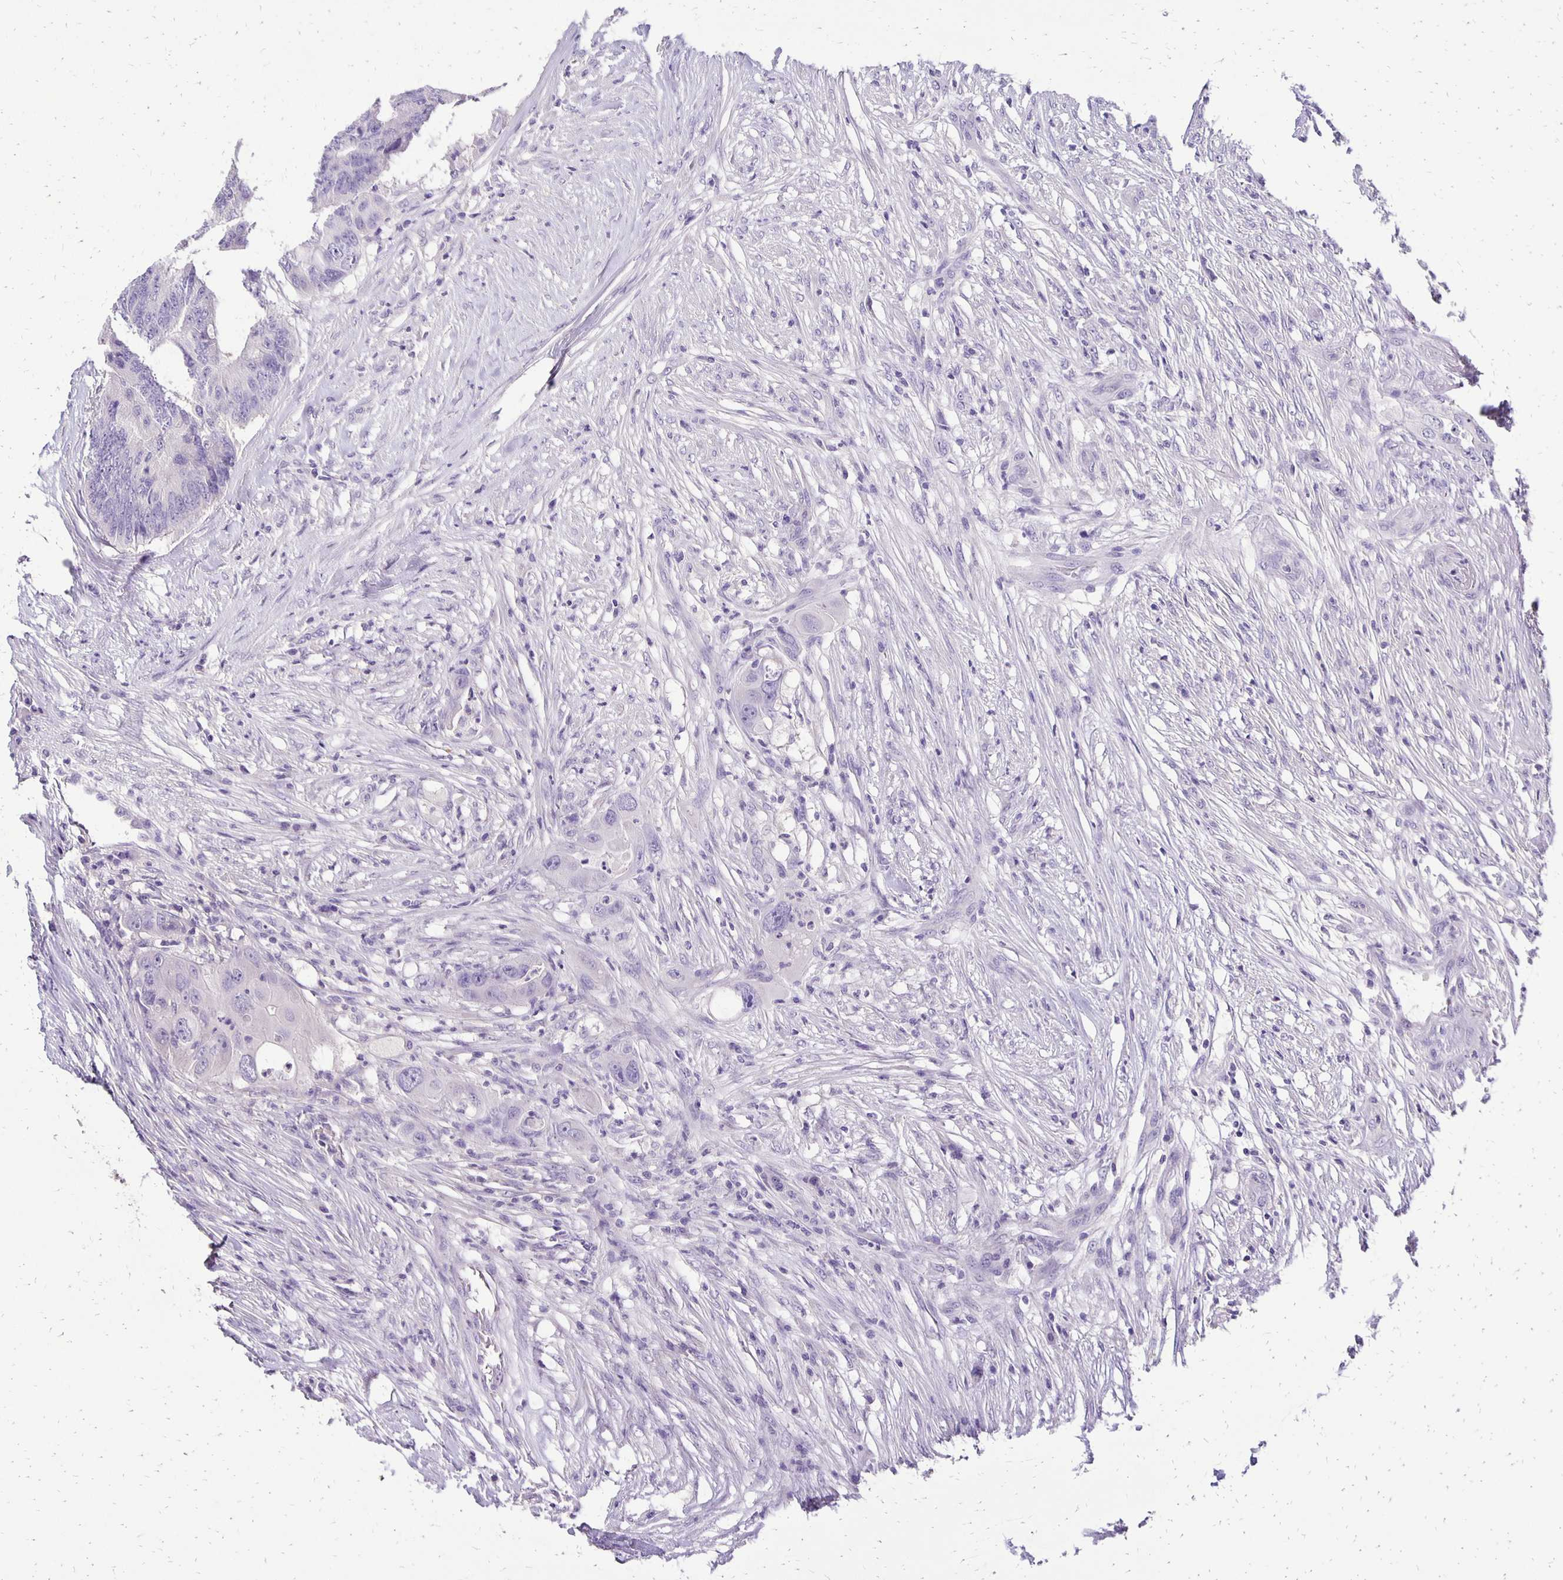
{"staining": {"intensity": "negative", "quantity": "none", "location": "none"}, "tissue": "colorectal cancer", "cell_type": "Tumor cells", "image_type": "cancer", "snomed": [{"axis": "morphology", "description": "Adenocarcinoma, NOS"}, {"axis": "topography", "description": "Colon"}], "caption": "High magnification brightfield microscopy of adenocarcinoma (colorectal) stained with DAB (brown) and counterstained with hematoxylin (blue): tumor cells show no significant expression.", "gene": "ANKRD45", "patient": {"sex": "male", "age": 71}}